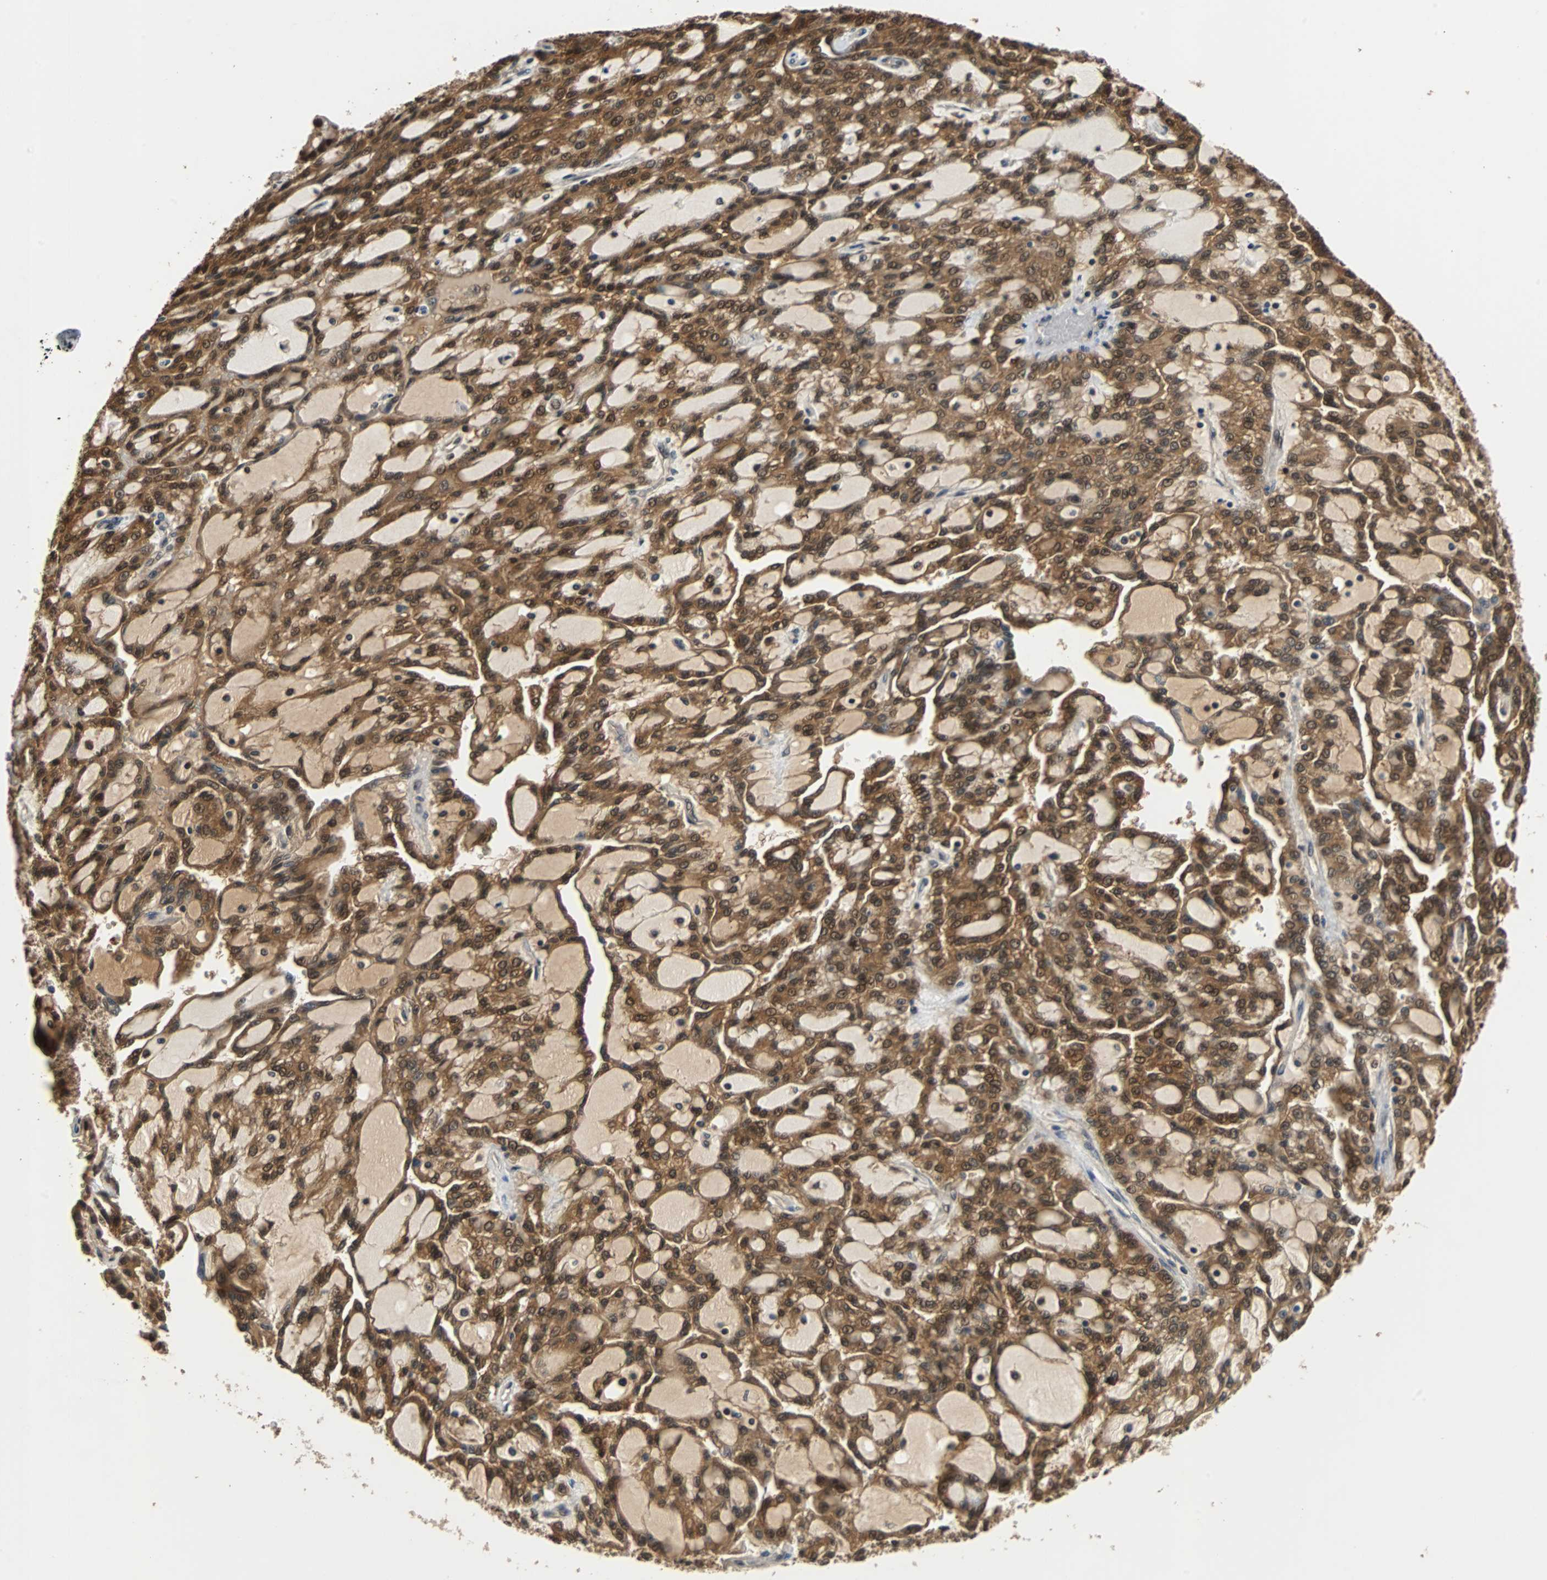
{"staining": {"intensity": "strong", "quantity": ">75%", "location": "cytoplasmic/membranous,nuclear"}, "tissue": "renal cancer", "cell_type": "Tumor cells", "image_type": "cancer", "snomed": [{"axis": "morphology", "description": "Adenocarcinoma, NOS"}, {"axis": "topography", "description": "Kidney"}], "caption": "The immunohistochemical stain shows strong cytoplasmic/membranous and nuclear staining in tumor cells of renal adenocarcinoma tissue.", "gene": "PRDX6", "patient": {"sex": "male", "age": 63}}